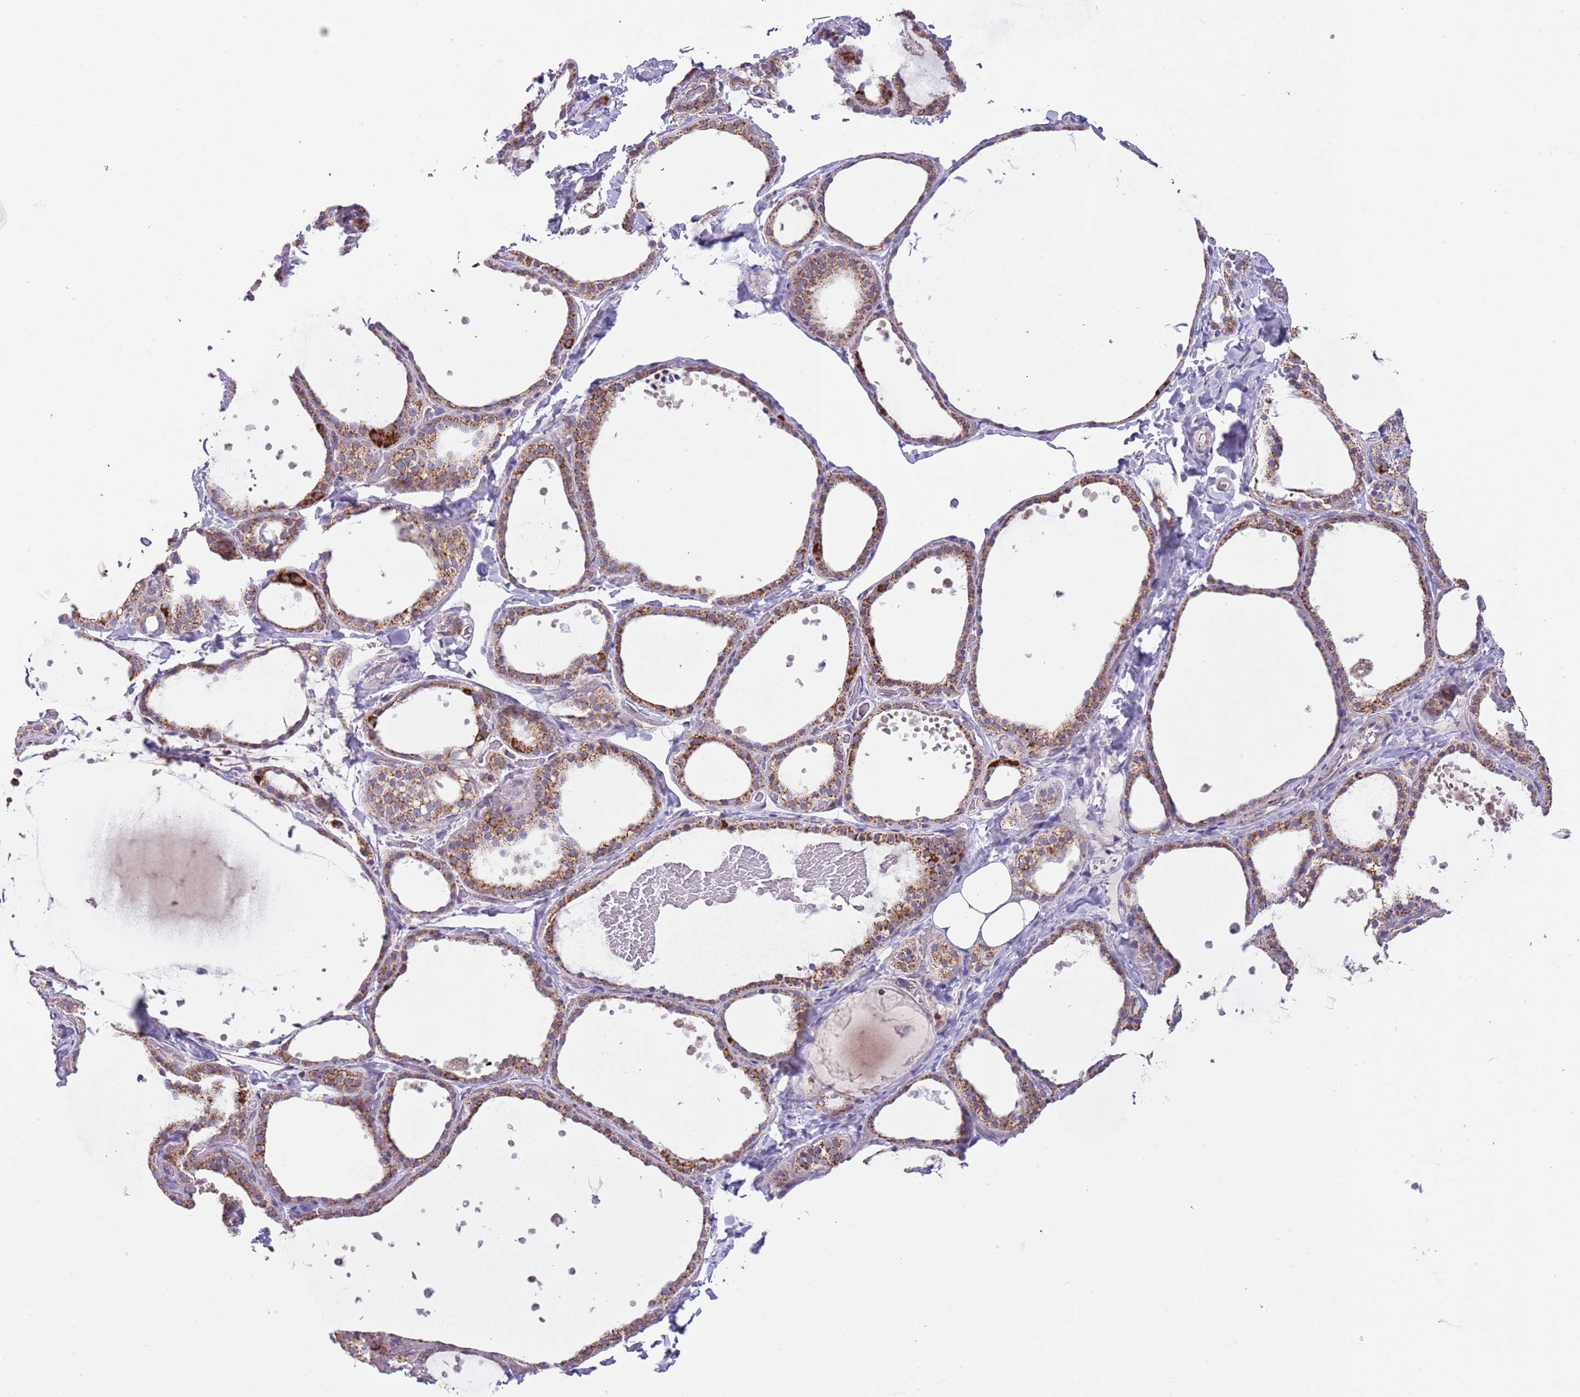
{"staining": {"intensity": "moderate", "quantity": ">75%", "location": "cytoplasmic/membranous"}, "tissue": "thyroid gland", "cell_type": "Glandular cells", "image_type": "normal", "snomed": [{"axis": "morphology", "description": "Normal tissue, NOS"}, {"axis": "topography", "description": "Thyroid gland"}], "caption": "Protein analysis of benign thyroid gland shows moderate cytoplasmic/membranous expression in approximately >75% of glandular cells. The staining was performed using DAB to visualize the protein expression in brown, while the nuclei were stained in blue with hematoxylin (Magnification: 20x).", "gene": "LHX6", "patient": {"sex": "female", "age": 44}}